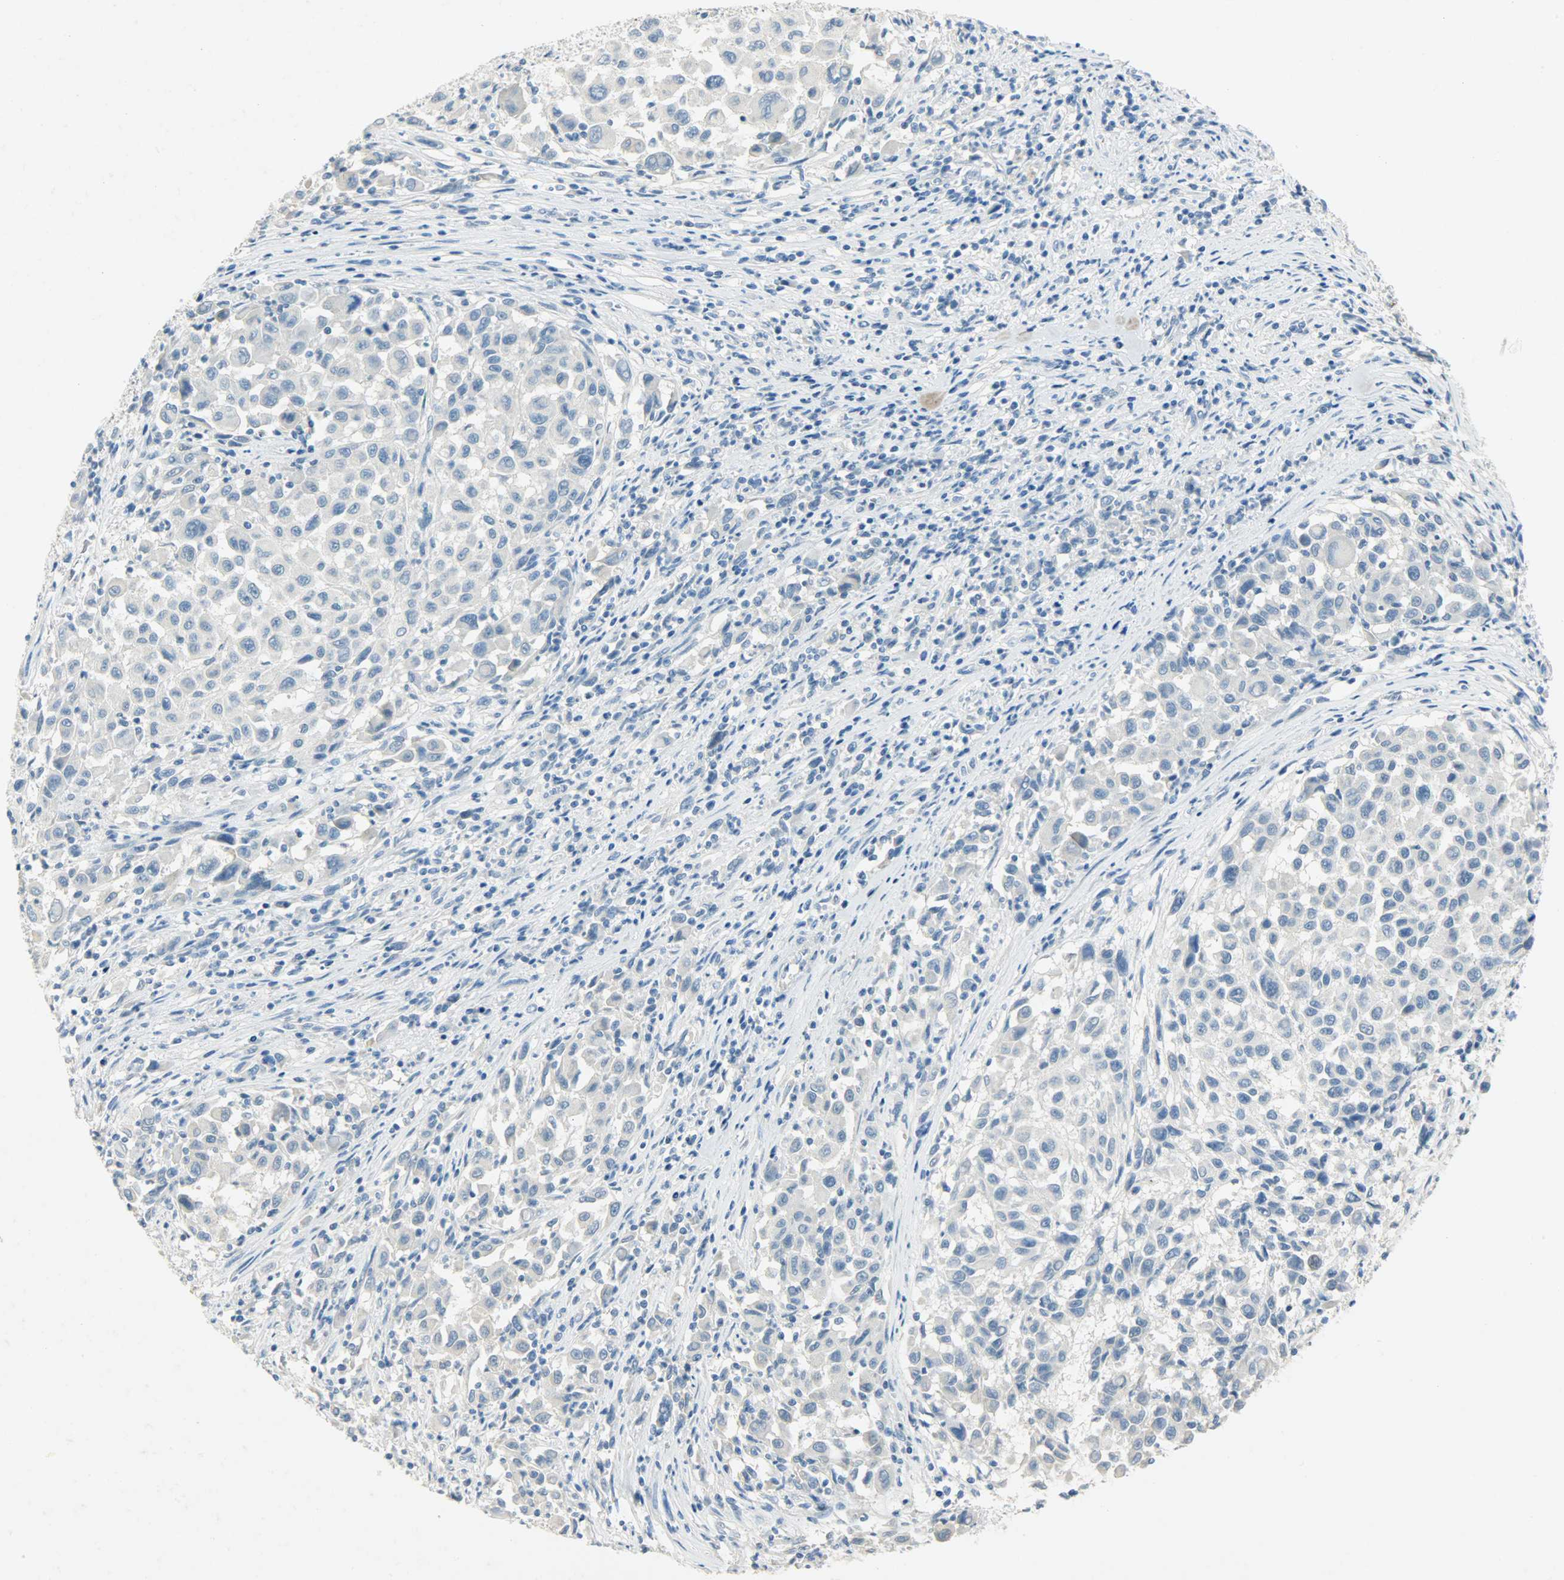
{"staining": {"intensity": "negative", "quantity": "none", "location": "none"}, "tissue": "melanoma", "cell_type": "Tumor cells", "image_type": "cancer", "snomed": [{"axis": "morphology", "description": "Malignant melanoma, Metastatic site"}, {"axis": "topography", "description": "Lymph node"}], "caption": "The photomicrograph demonstrates no significant positivity in tumor cells of malignant melanoma (metastatic site). (Stains: DAB immunohistochemistry with hematoxylin counter stain, Microscopy: brightfield microscopy at high magnification).", "gene": "PROM1", "patient": {"sex": "male", "age": 61}}